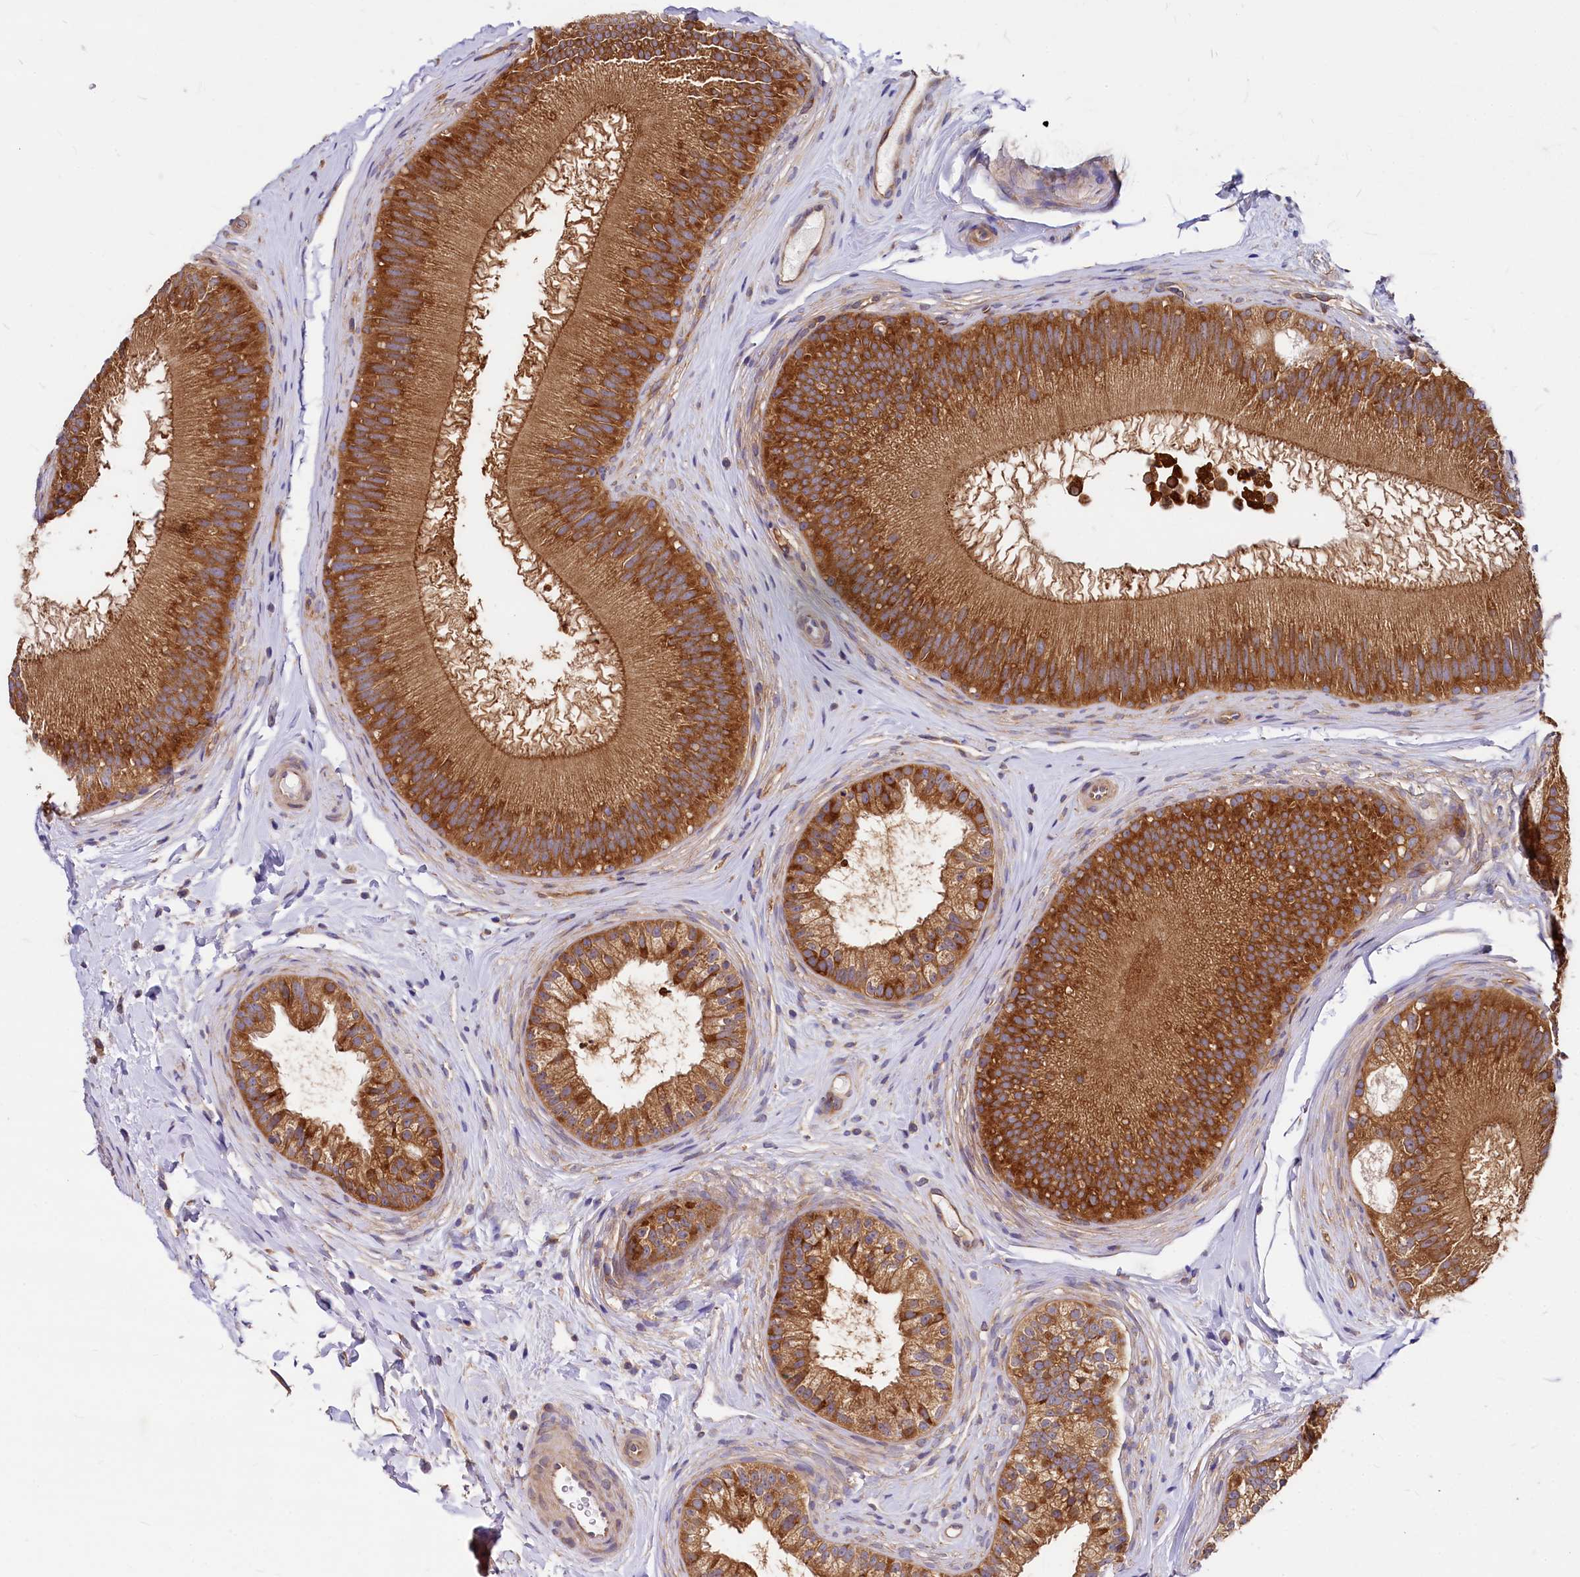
{"staining": {"intensity": "strong", "quantity": "25%-75%", "location": "cytoplasmic/membranous"}, "tissue": "epididymis", "cell_type": "Glandular cells", "image_type": "normal", "snomed": [{"axis": "morphology", "description": "Normal tissue, NOS"}, {"axis": "topography", "description": "Epididymis"}], "caption": "IHC histopathology image of benign epididymis: human epididymis stained using immunohistochemistry demonstrates high levels of strong protein expression localized specifically in the cytoplasmic/membranous of glandular cells, appearing as a cytoplasmic/membranous brown color.", "gene": "EIF2B2", "patient": {"sex": "male", "age": 45}}